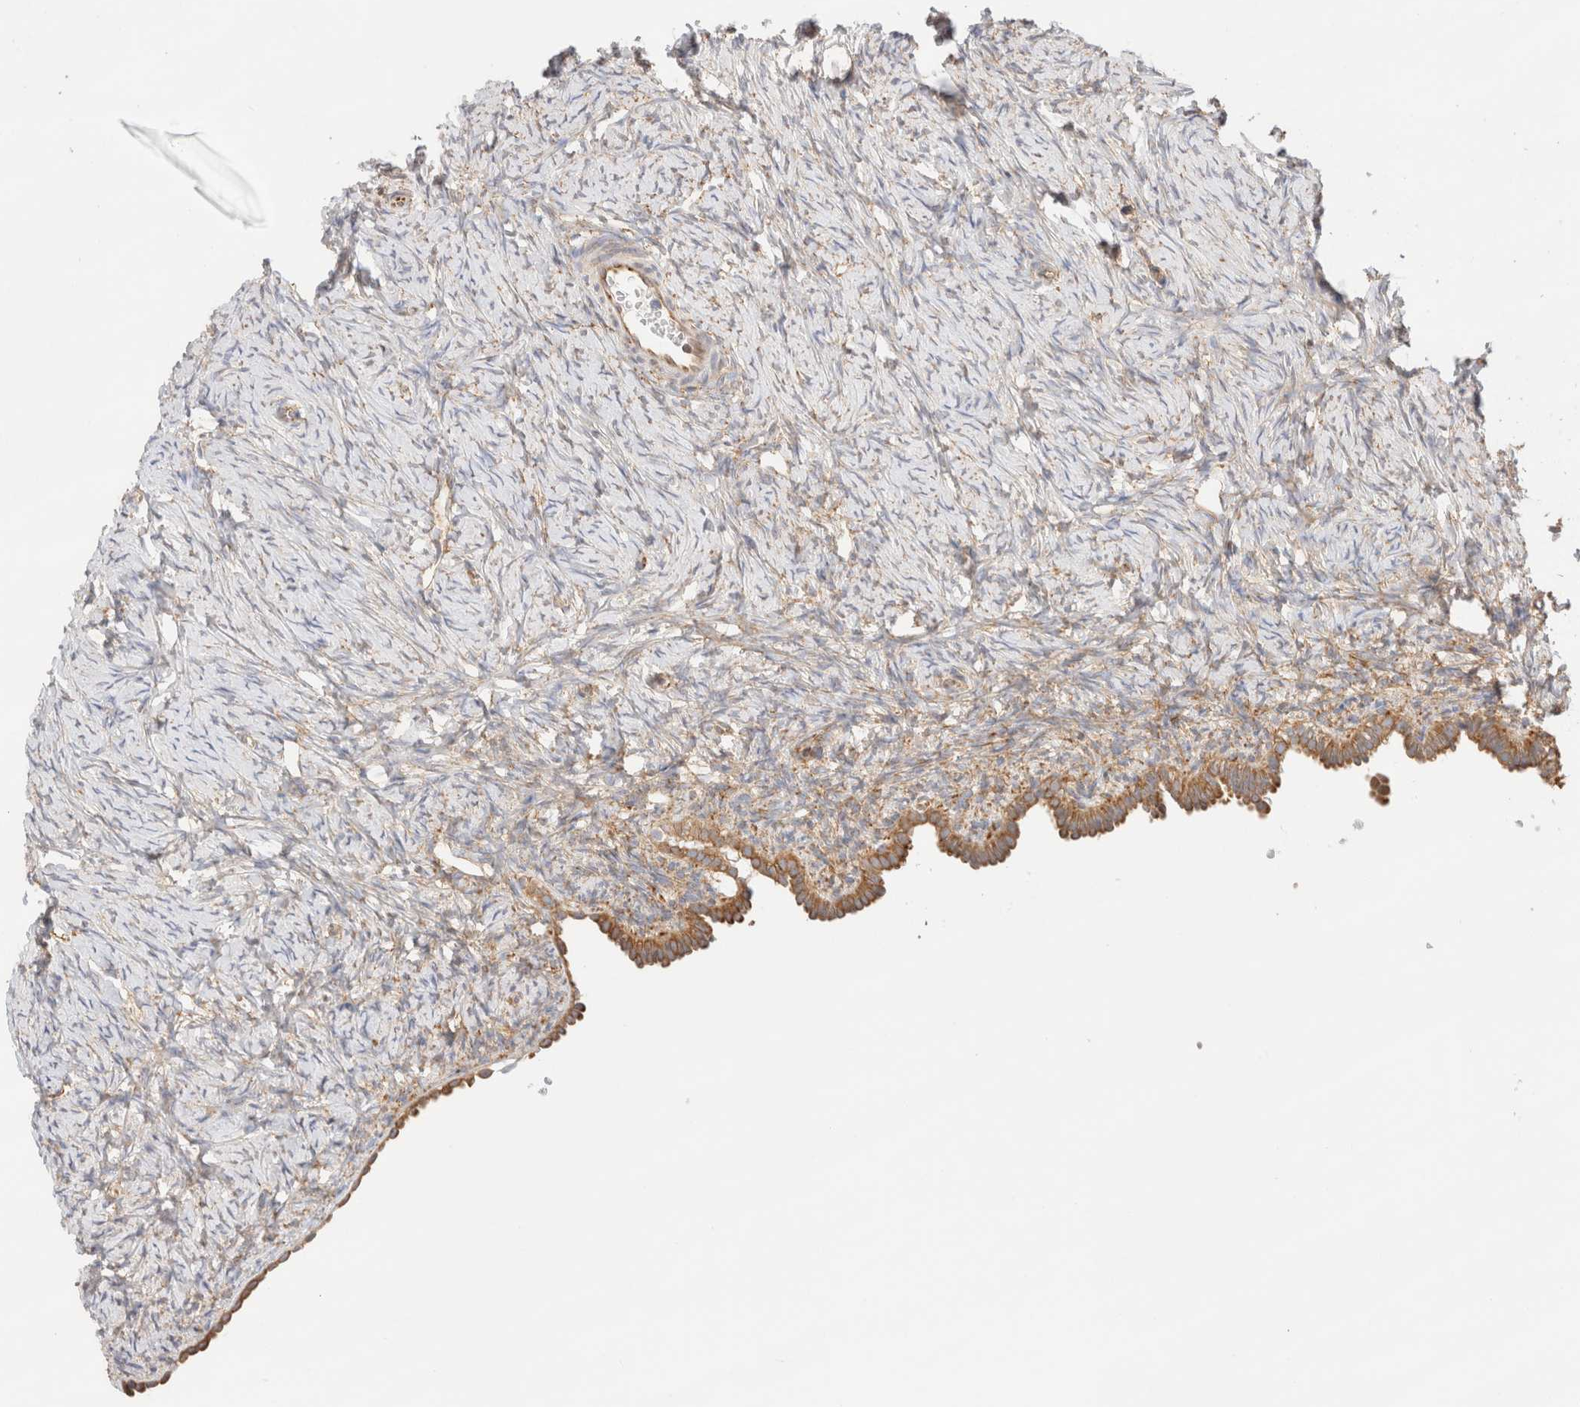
{"staining": {"intensity": "weak", "quantity": "25%-75%", "location": "cytoplasmic/membranous"}, "tissue": "ovary", "cell_type": "Ovarian stroma cells", "image_type": "normal", "snomed": [{"axis": "morphology", "description": "Normal tissue, NOS"}, {"axis": "topography", "description": "Ovary"}], "caption": "Immunohistochemistry (IHC) photomicrograph of unremarkable ovary: ovary stained using immunohistochemistry reveals low levels of weak protein expression localized specifically in the cytoplasmic/membranous of ovarian stroma cells, appearing as a cytoplasmic/membranous brown color.", "gene": "ZC2HC1A", "patient": {"sex": "female", "age": 33}}